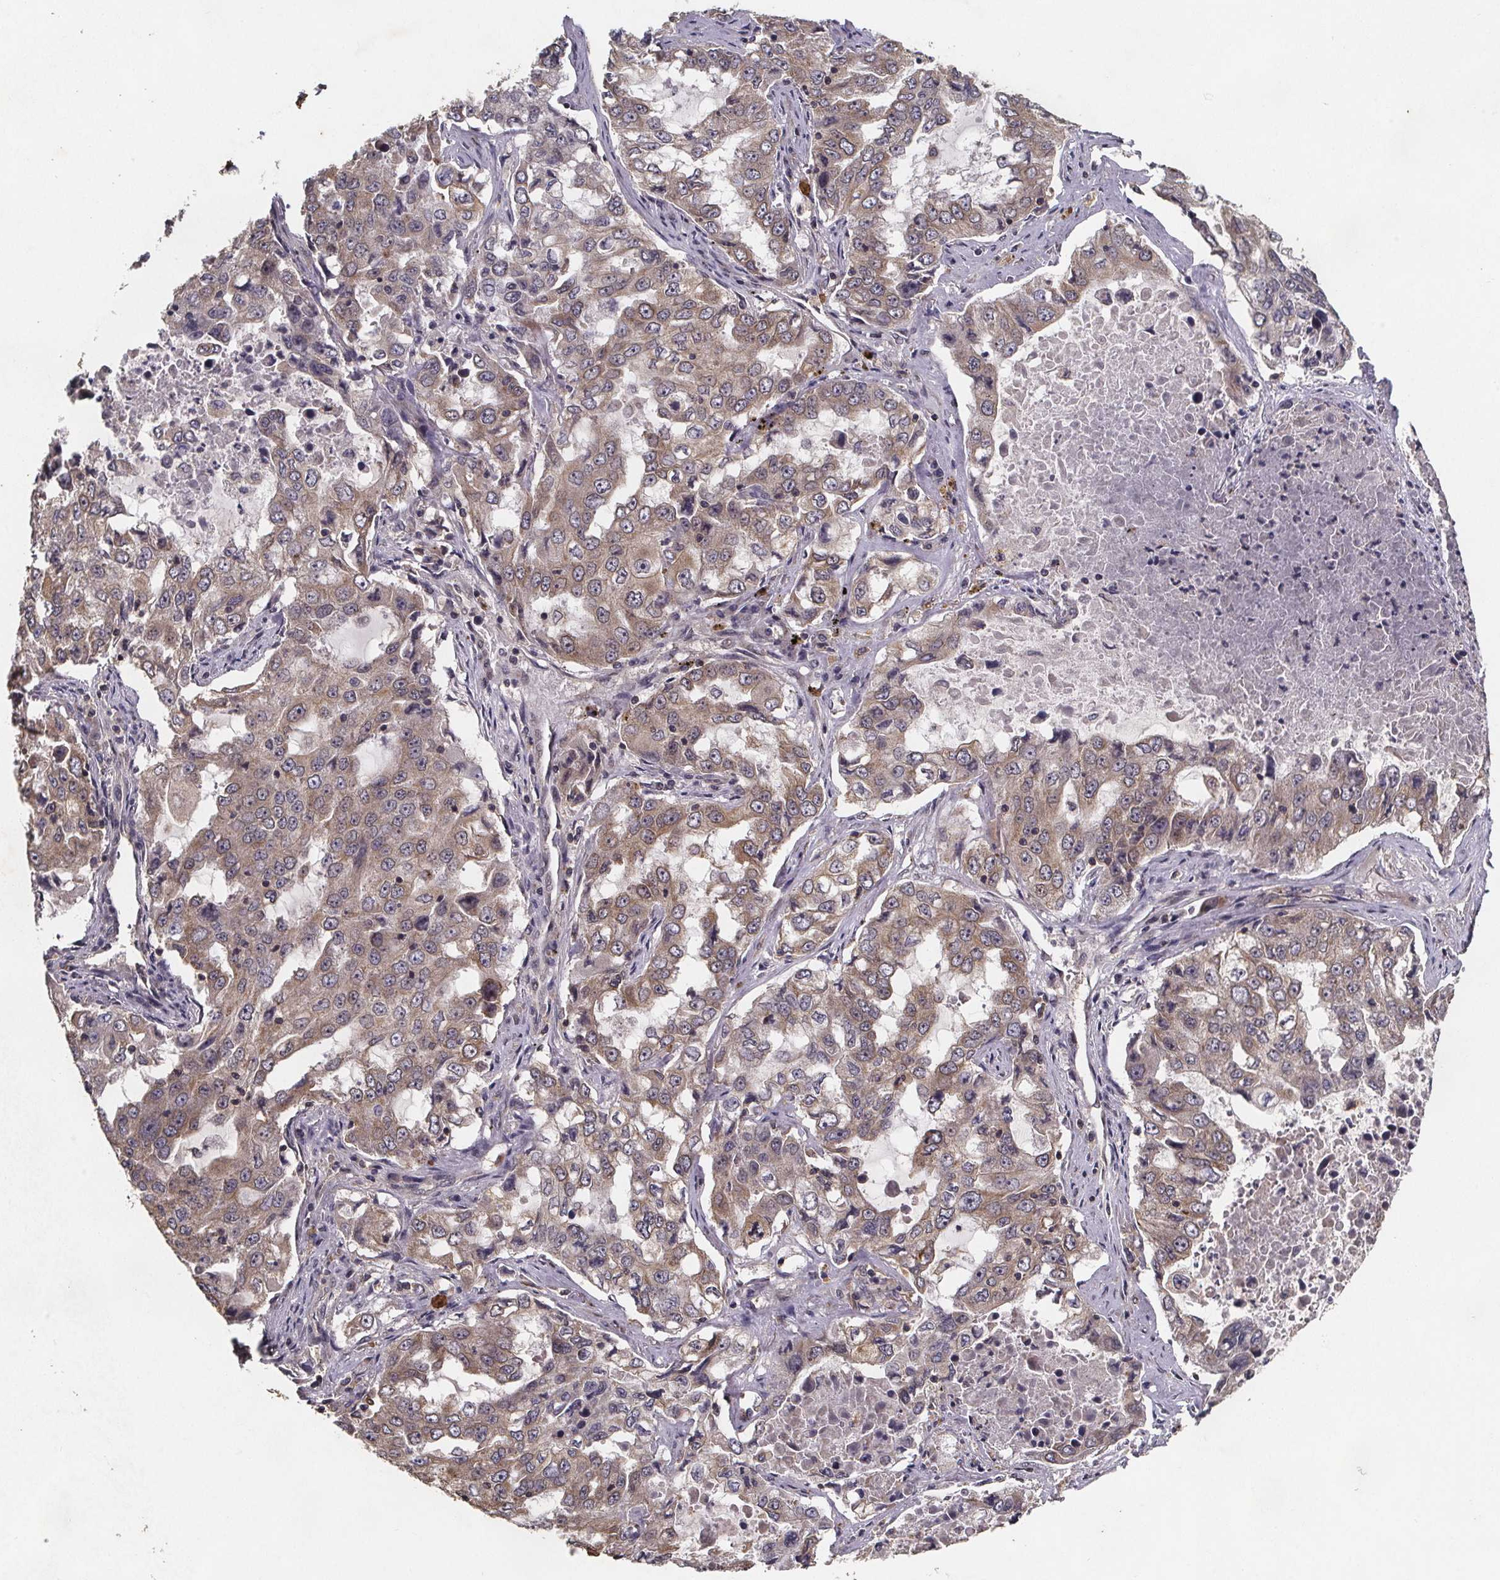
{"staining": {"intensity": "moderate", "quantity": ">75%", "location": "cytoplasmic/membranous"}, "tissue": "lung cancer", "cell_type": "Tumor cells", "image_type": "cancer", "snomed": [{"axis": "morphology", "description": "Adenocarcinoma, NOS"}, {"axis": "topography", "description": "Lung"}], "caption": "The immunohistochemical stain highlights moderate cytoplasmic/membranous positivity in tumor cells of lung cancer (adenocarcinoma) tissue.", "gene": "PIERCE2", "patient": {"sex": "female", "age": 61}}